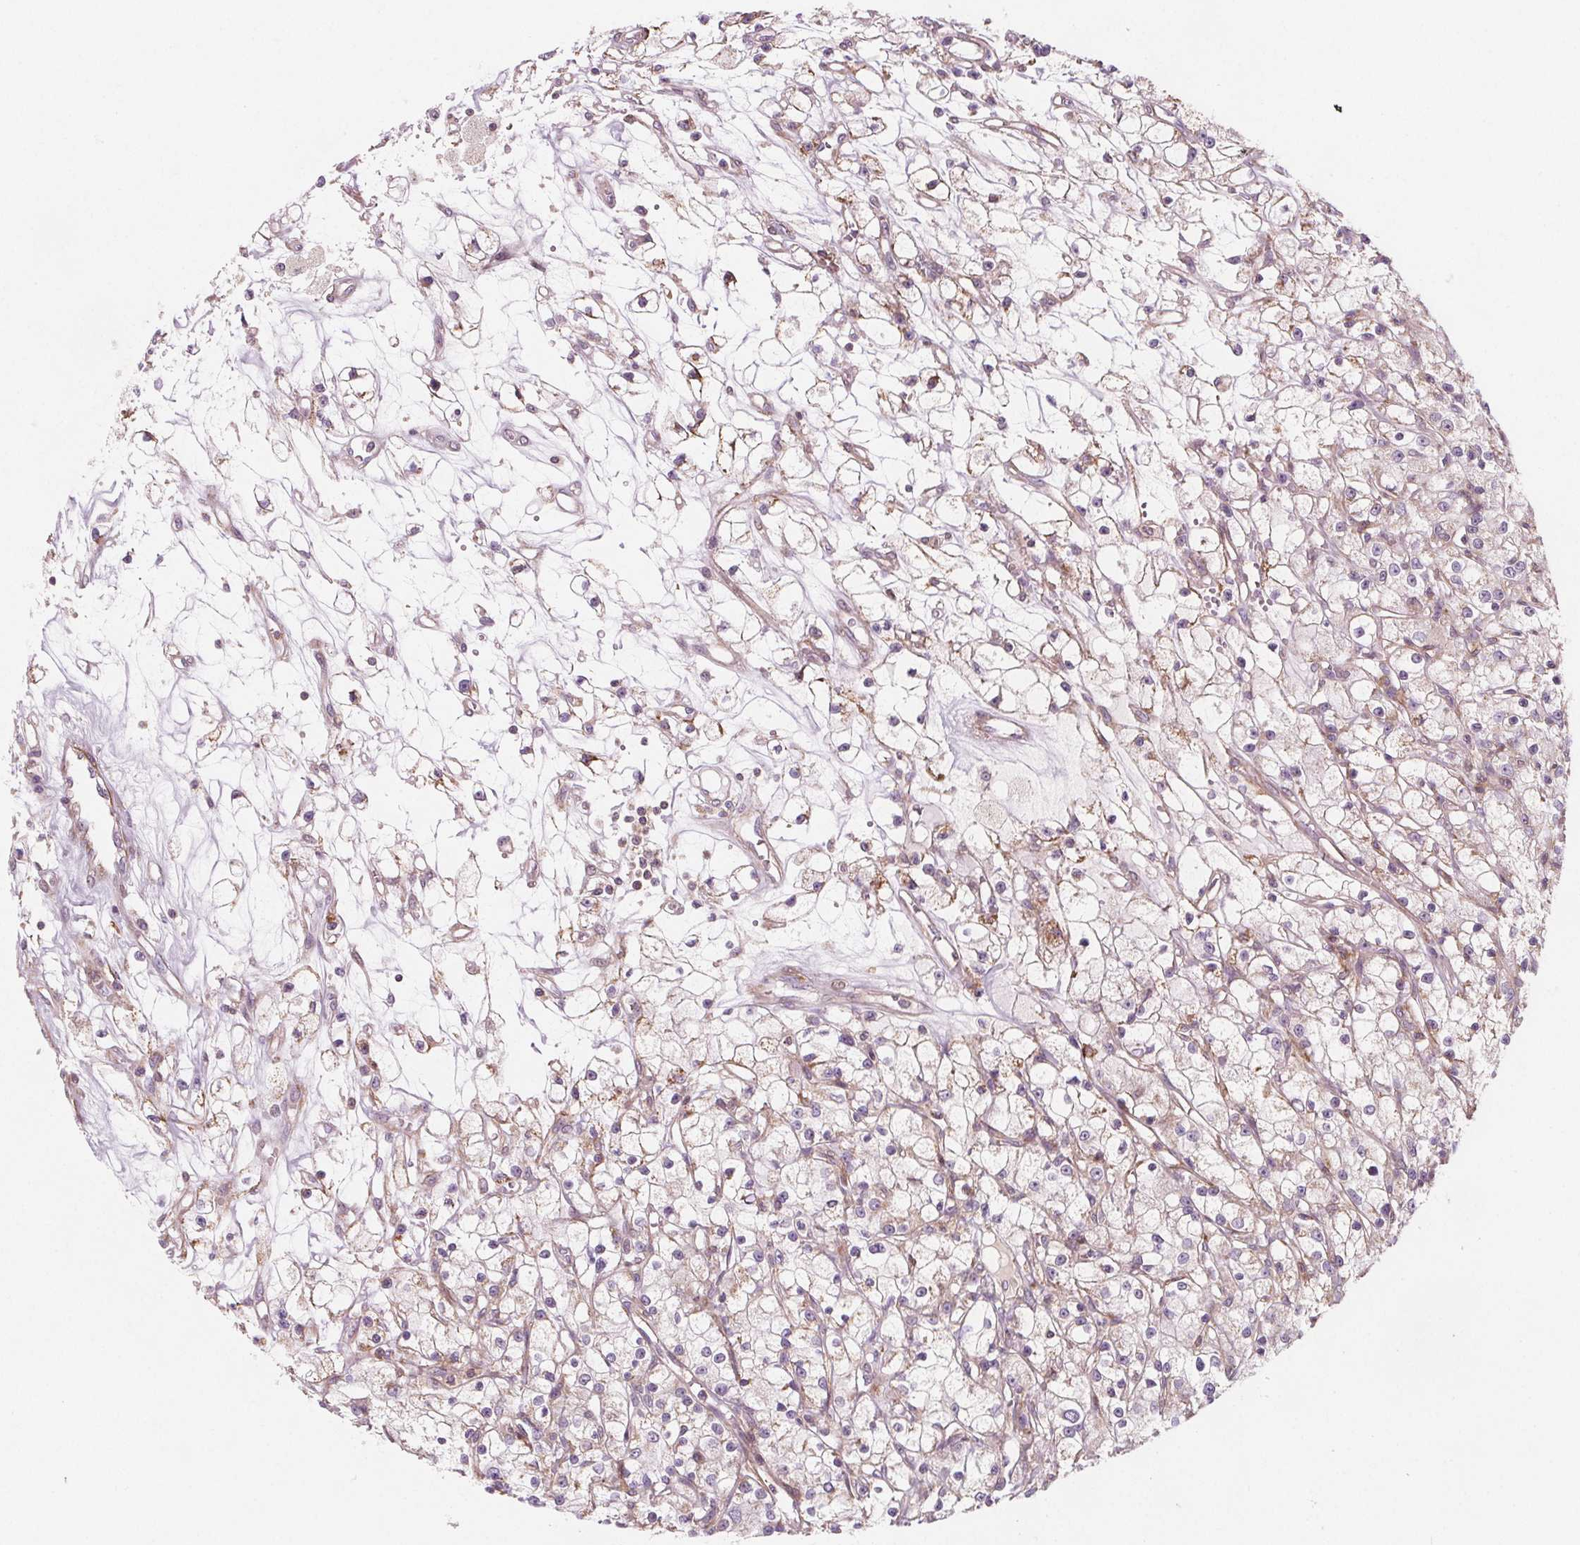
{"staining": {"intensity": "weak", "quantity": "<25%", "location": "cytoplasmic/membranous"}, "tissue": "renal cancer", "cell_type": "Tumor cells", "image_type": "cancer", "snomed": [{"axis": "morphology", "description": "Adenocarcinoma, NOS"}, {"axis": "topography", "description": "Kidney"}], "caption": "Immunohistochemistry image of neoplastic tissue: human renal adenocarcinoma stained with DAB (3,3'-diaminobenzidine) exhibits no significant protein expression in tumor cells. The staining is performed using DAB (3,3'-diaminobenzidine) brown chromogen with nuclei counter-stained in using hematoxylin.", "gene": "ADAM33", "patient": {"sex": "female", "age": 59}}